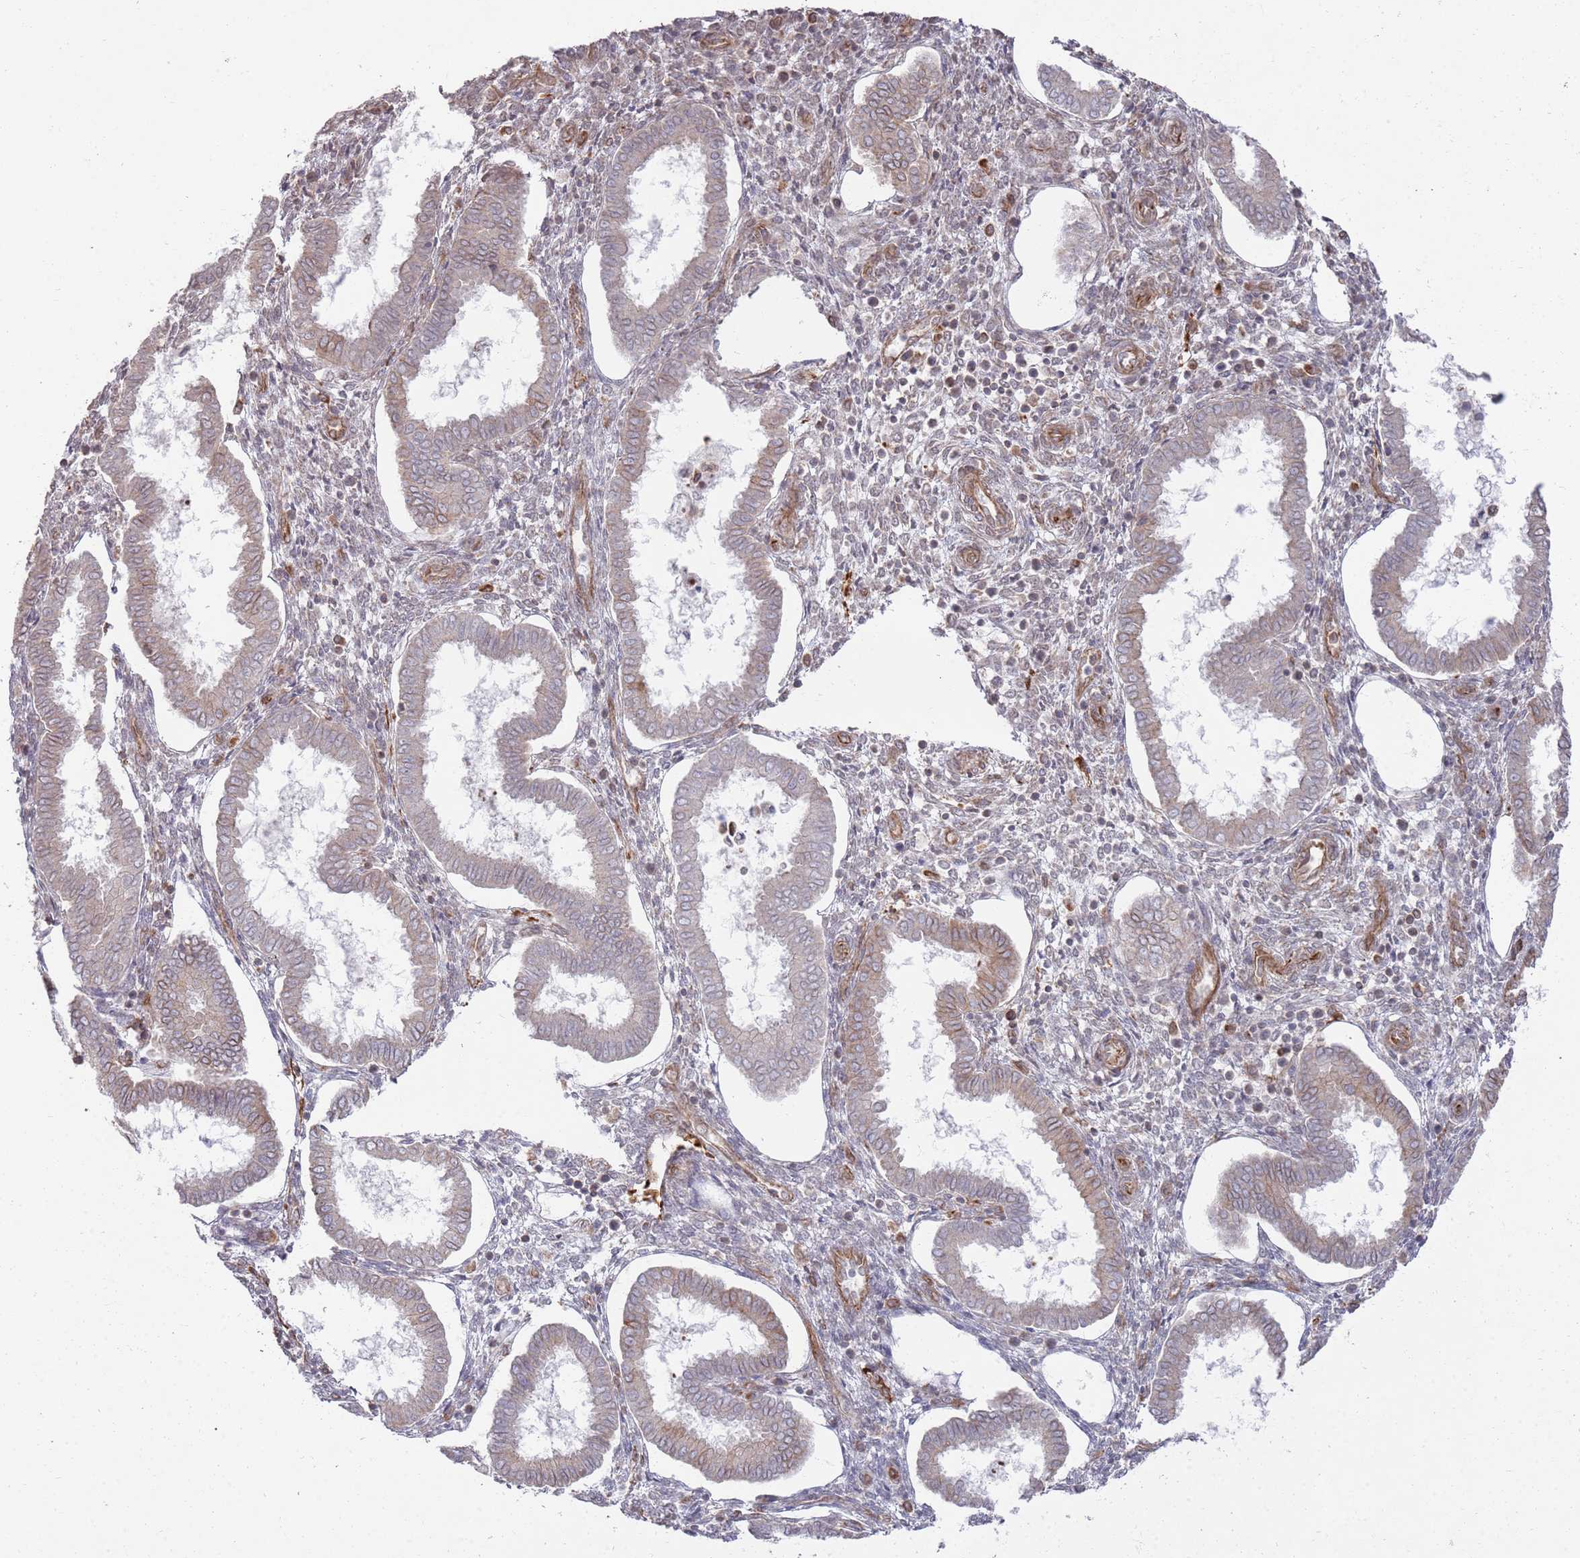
{"staining": {"intensity": "negative", "quantity": "none", "location": "none"}, "tissue": "endometrium", "cell_type": "Cells in endometrial stroma", "image_type": "normal", "snomed": [{"axis": "morphology", "description": "Normal tissue, NOS"}, {"axis": "topography", "description": "Endometrium"}], "caption": "Immunohistochemistry micrograph of unremarkable endometrium stained for a protein (brown), which exhibits no positivity in cells in endometrial stroma. (DAB IHC visualized using brightfield microscopy, high magnification).", "gene": "PHF21A", "patient": {"sex": "female", "age": 24}}